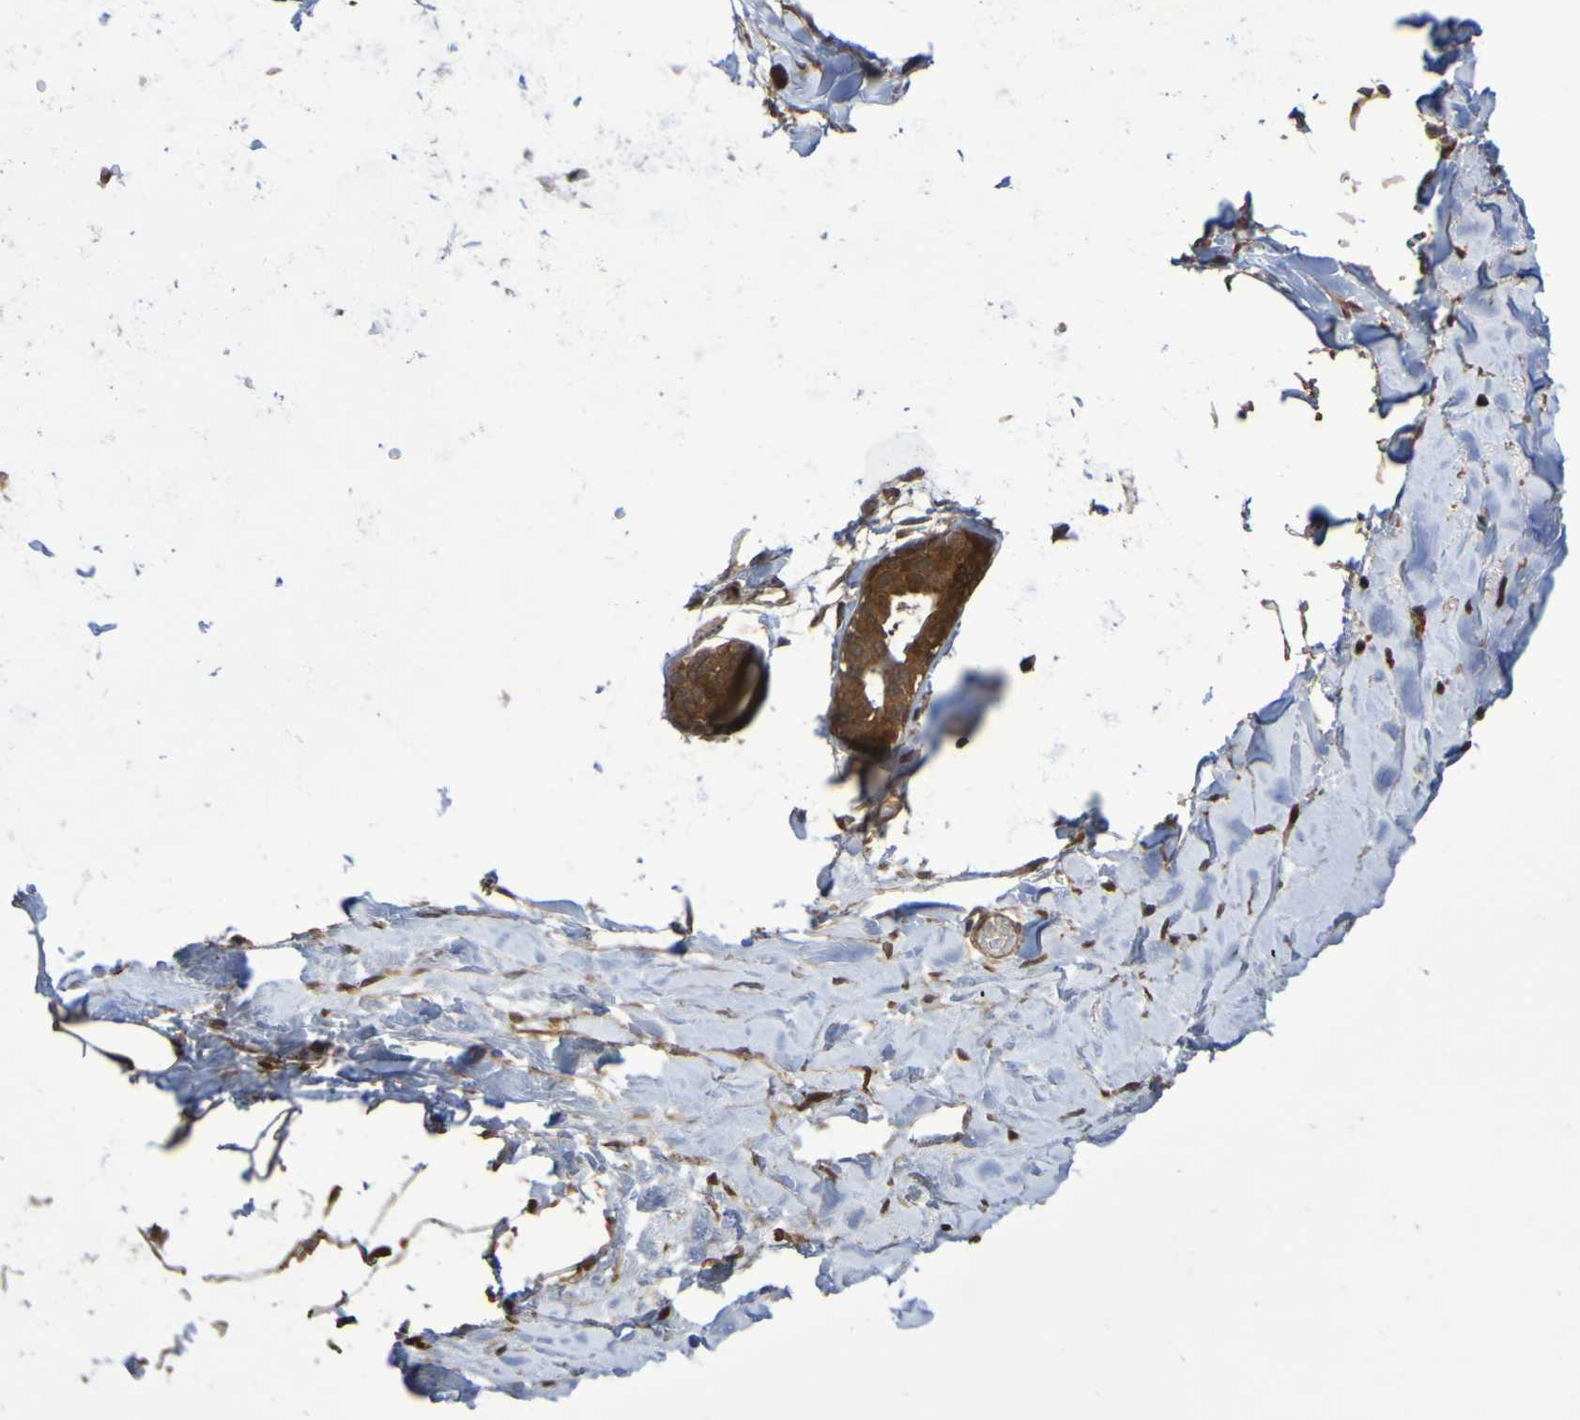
{"staining": {"intensity": "moderate", "quantity": ">75%", "location": "cytoplasmic/membranous"}, "tissue": "soft tissue", "cell_type": "Fibroblasts", "image_type": "normal", "snomed": [{"axis": "morphology", "description": "Normal tissue, NOS"}, {"axis": "topography", "description": "Breast"}, {"axis": "topography", "description": "Adipose tissue"}], "caption": "A high-resolution micrograph shows immunohistochemistry staining of unremarkable soft tissue, which reveals moderate cytoplasmic/membranous expression in about >75% of fibroblasts. (DAB = brown stain, brightfield microscopy at high magnification).", "gene": "SERPINB6", "patient": {"sex": "female", "age": 25}}